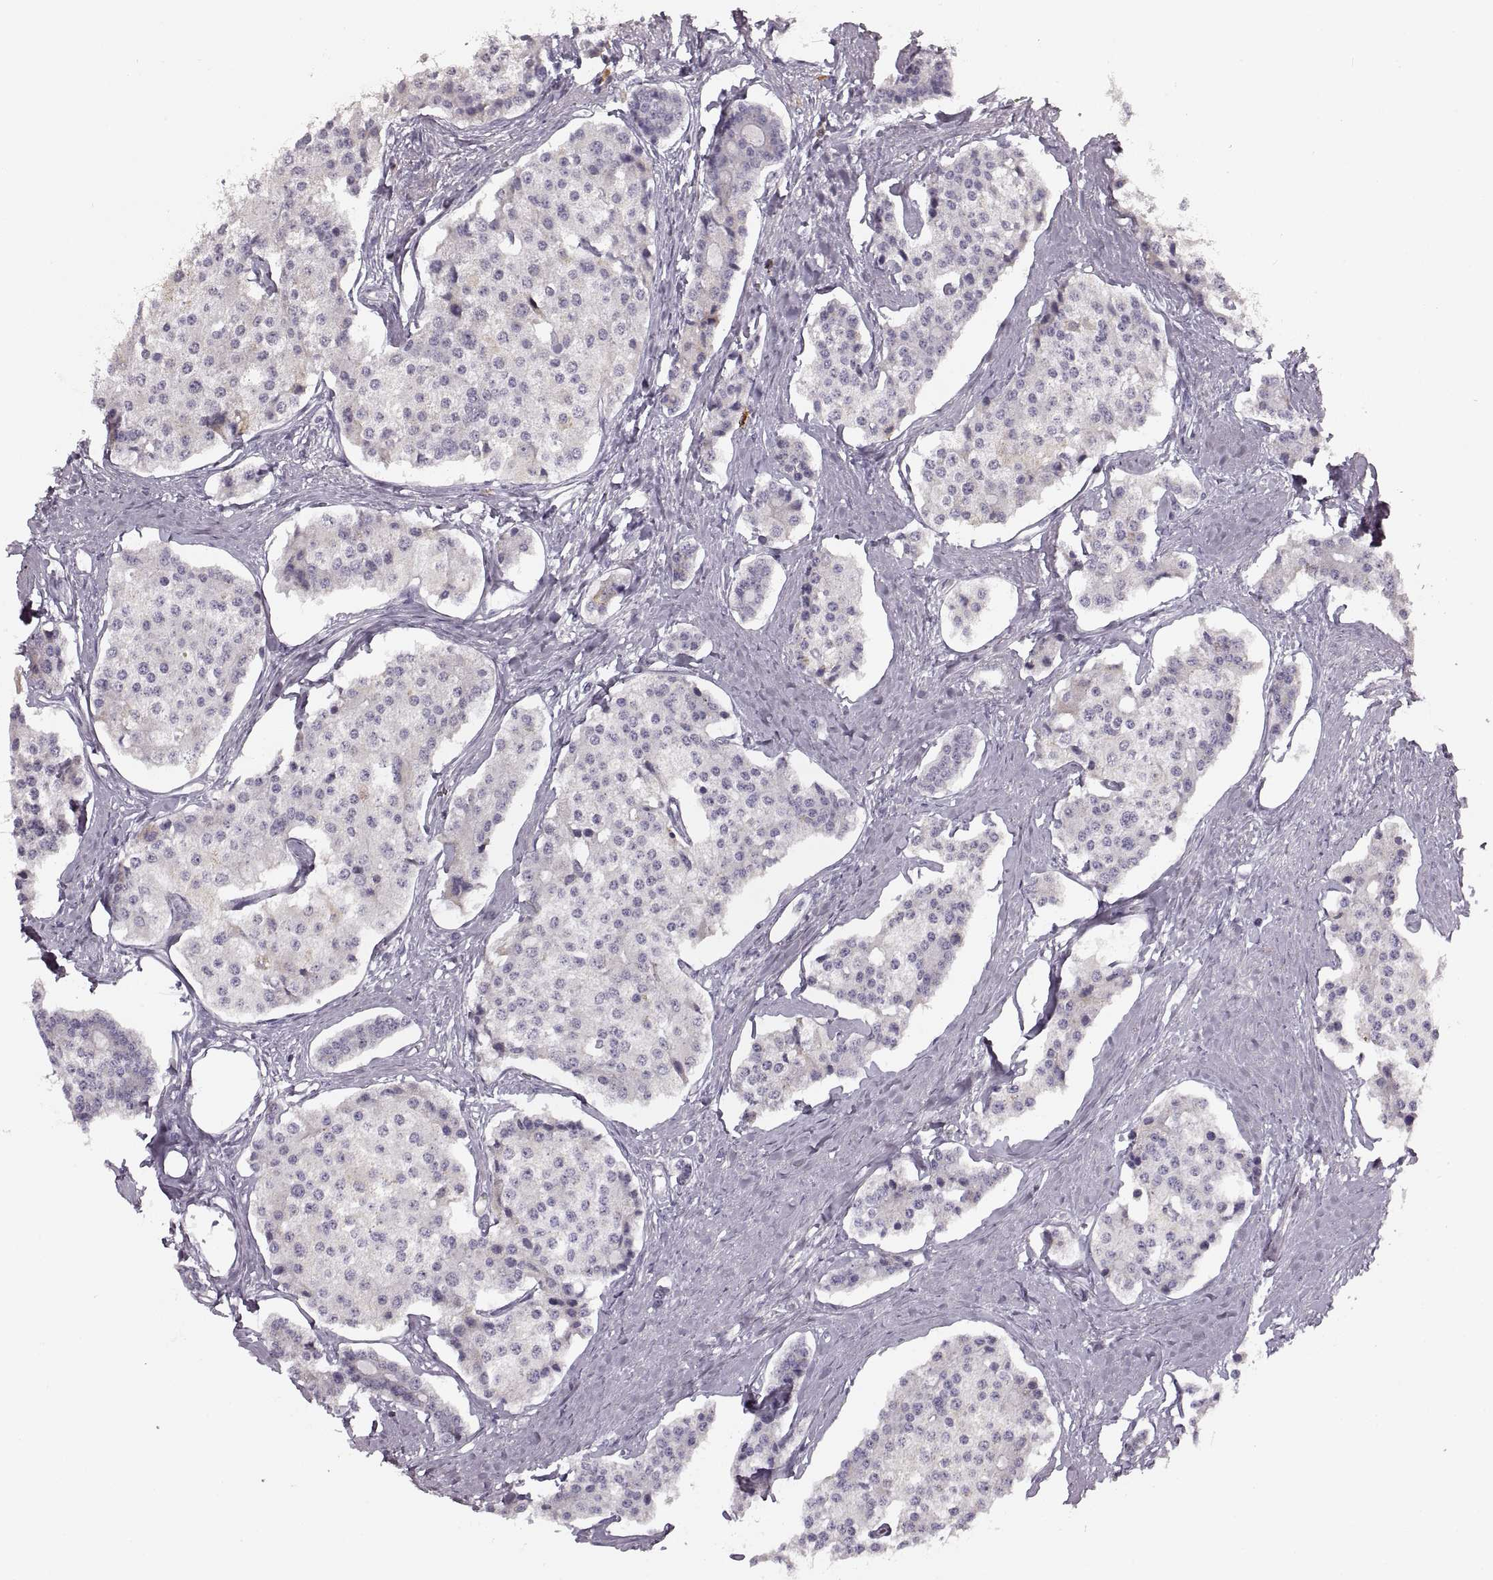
{"staining": {"intensity": "negative", "quantity": "none", "location": "none"}, "tissue": "carcinoid", "cell_type": "Tumor cells", "image_type": "cancer", "snomed": [{"axis": "morphology", "description": "Carcinoid, malignant, NOS"}, {"axis": "topography", "description": "Small intestine"}], "caption": "Human malignant carcinoid stained for a protein using immunohistochemistry (IHC) demonstrates no expression in tumor cells.", "gene": "CNTN1", "patient": {"sex": "female", "age": 65}}